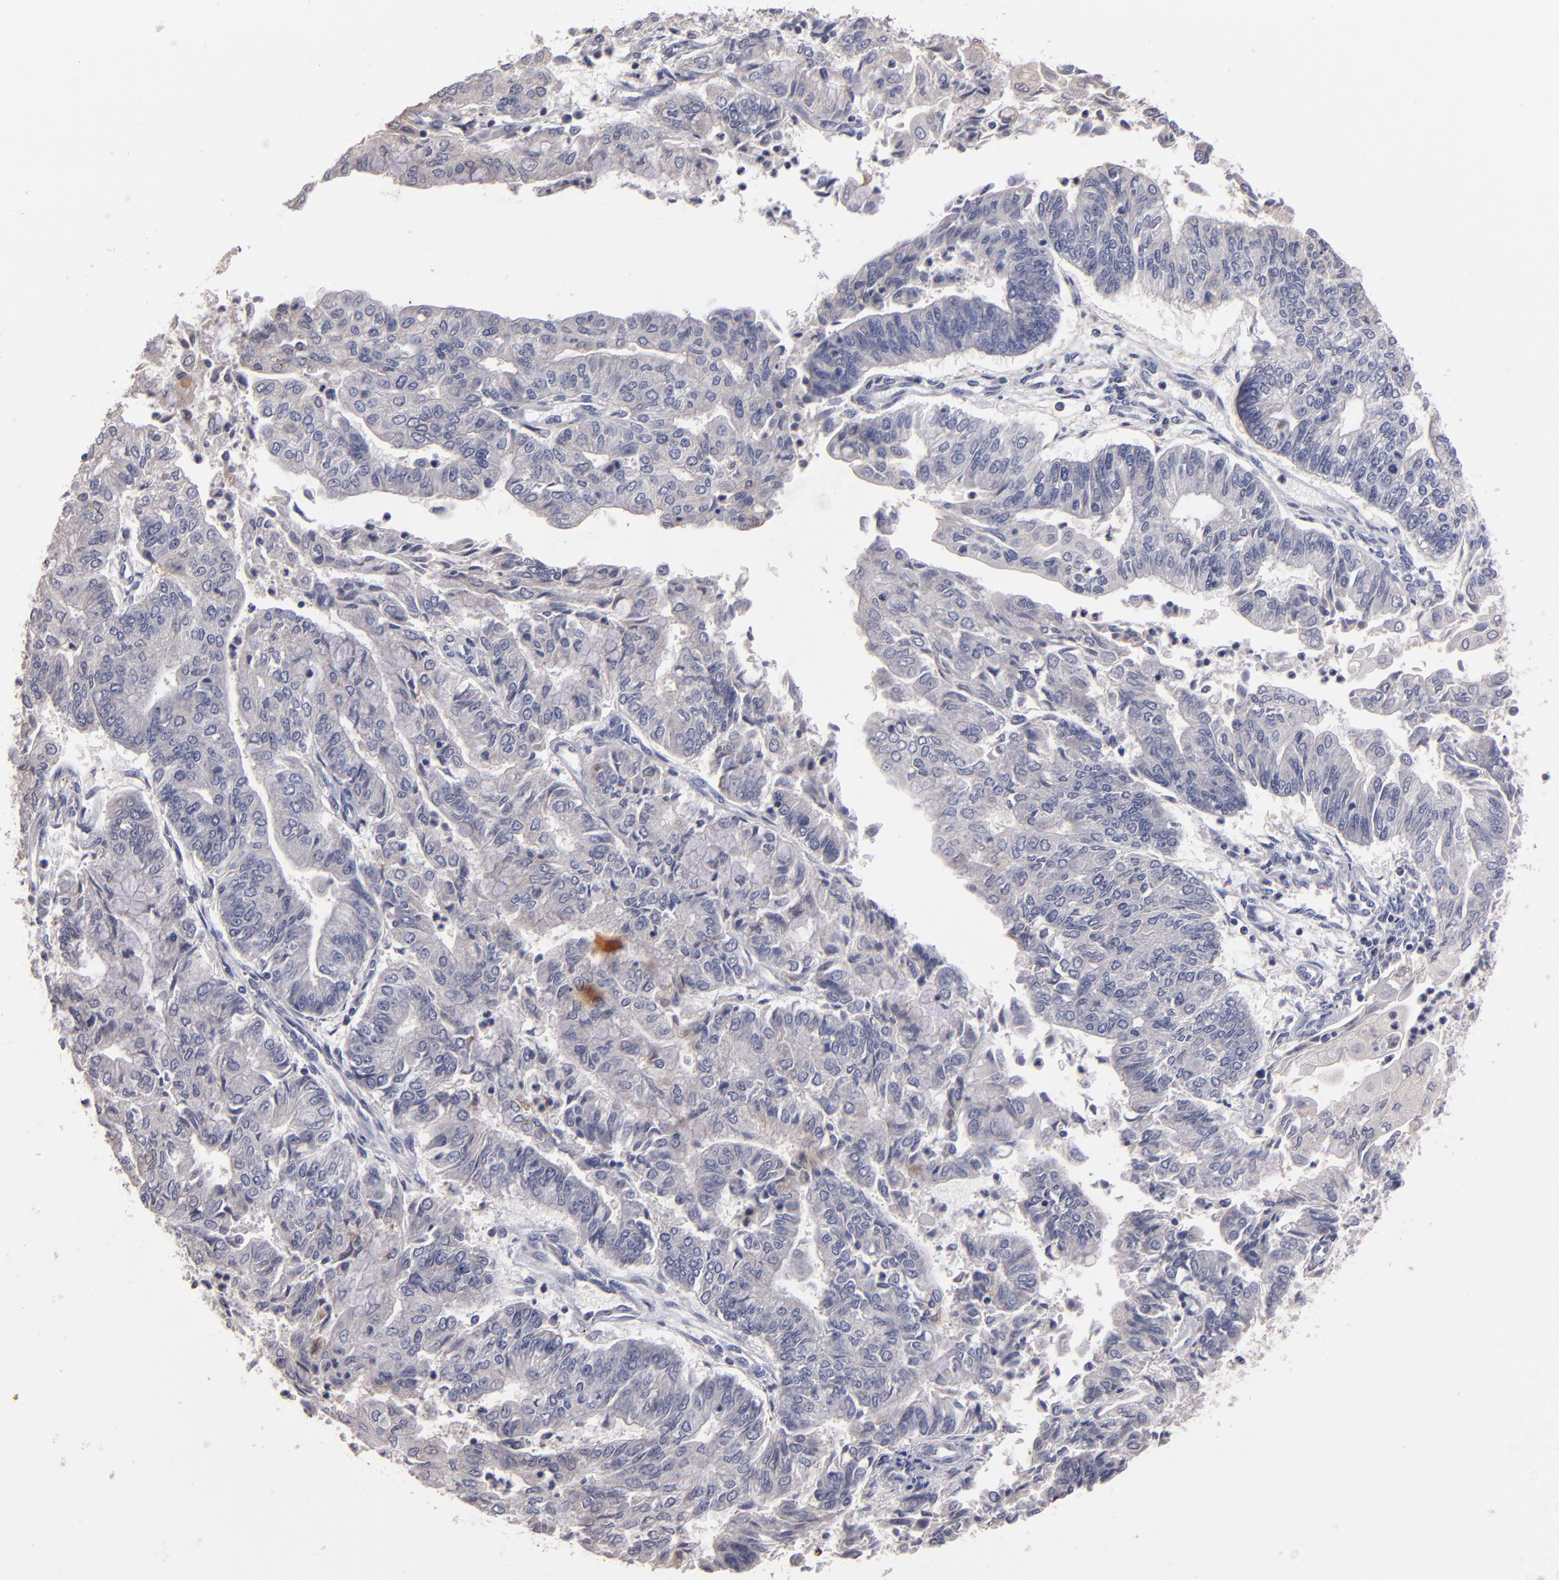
{"staining": {"intensity": "moderate", "quantity": "<25%", "location": "cytoplasmic/membranous,nuclear"}, "tissue": "endometrial cancer", "cell_type": "Tumor cells", "image_type": "cancer", "snomed": [{"axis": "morphology", "description": "Adenocarcinoma, NOS"}, {"axis": "topography", "description": "Endometrium"}], "caption": "A low amount of moderate cytoplasmic/membranous and nuclear positivity is identified in approximately <25% of tumor cells in endometrial cancer (adenocarcinoma) tissue.", "gene": "S100A1", "patient": {"sex": "female", "age": 59}}